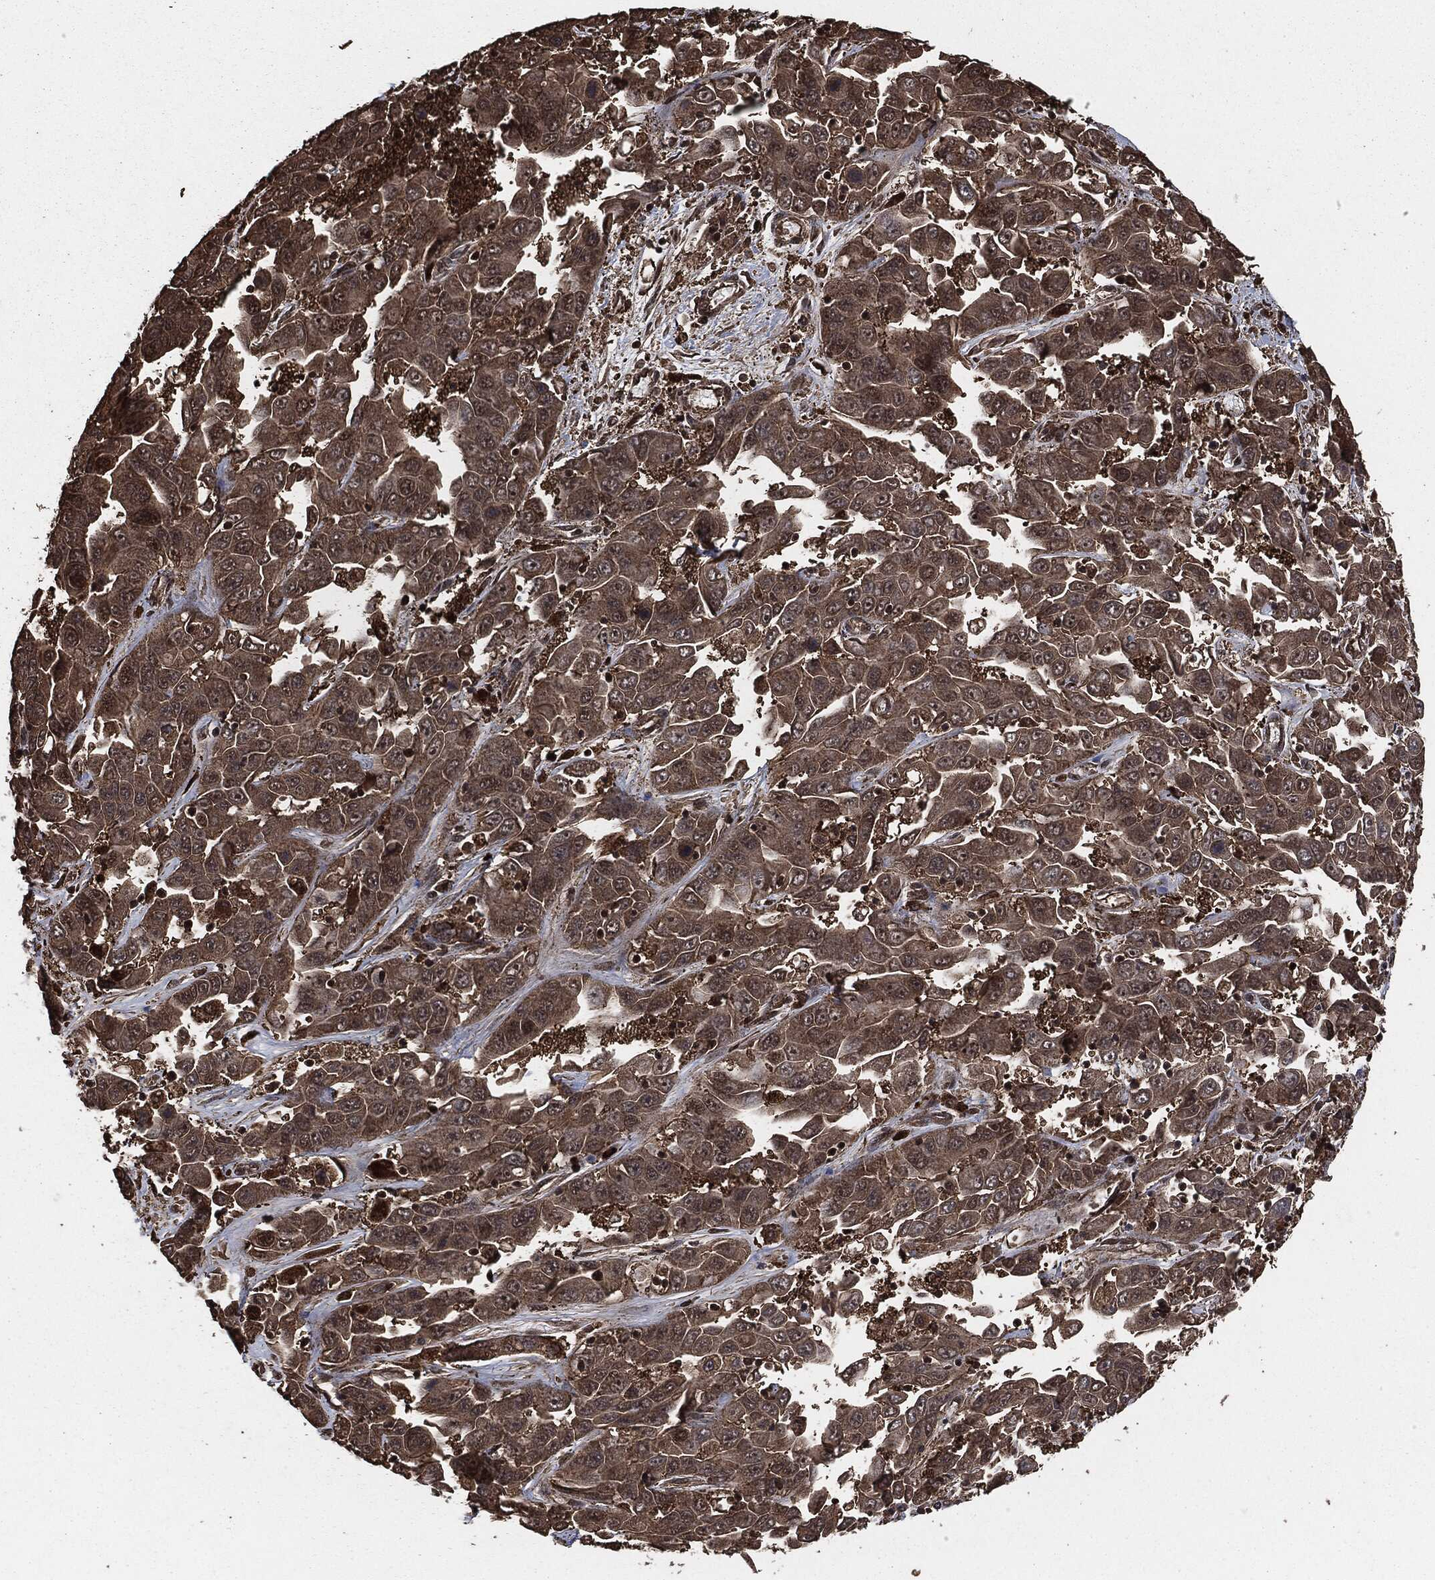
{"staining": {"intensity": "weak", "quantity": ">75%", "location": "cytoplasmic/membranous"}, "tissue": "liver cancer", "cell_type": "Tumor cells", "image_type": "cancer", "snomed": [{"axis": "morphology", "description": "Cholangiocarcinoma"}, {"axis": "topography", "description": "Liver"}], "caption": "Immunohistochemical staining of human liver cholangiocarcinoma displays low levels of weak cytoplasmic/membranous protein positivity in approximately >75% of tumor cells.", "gene": "EGFR", "patient": {"sex": "female", "age": 52}}